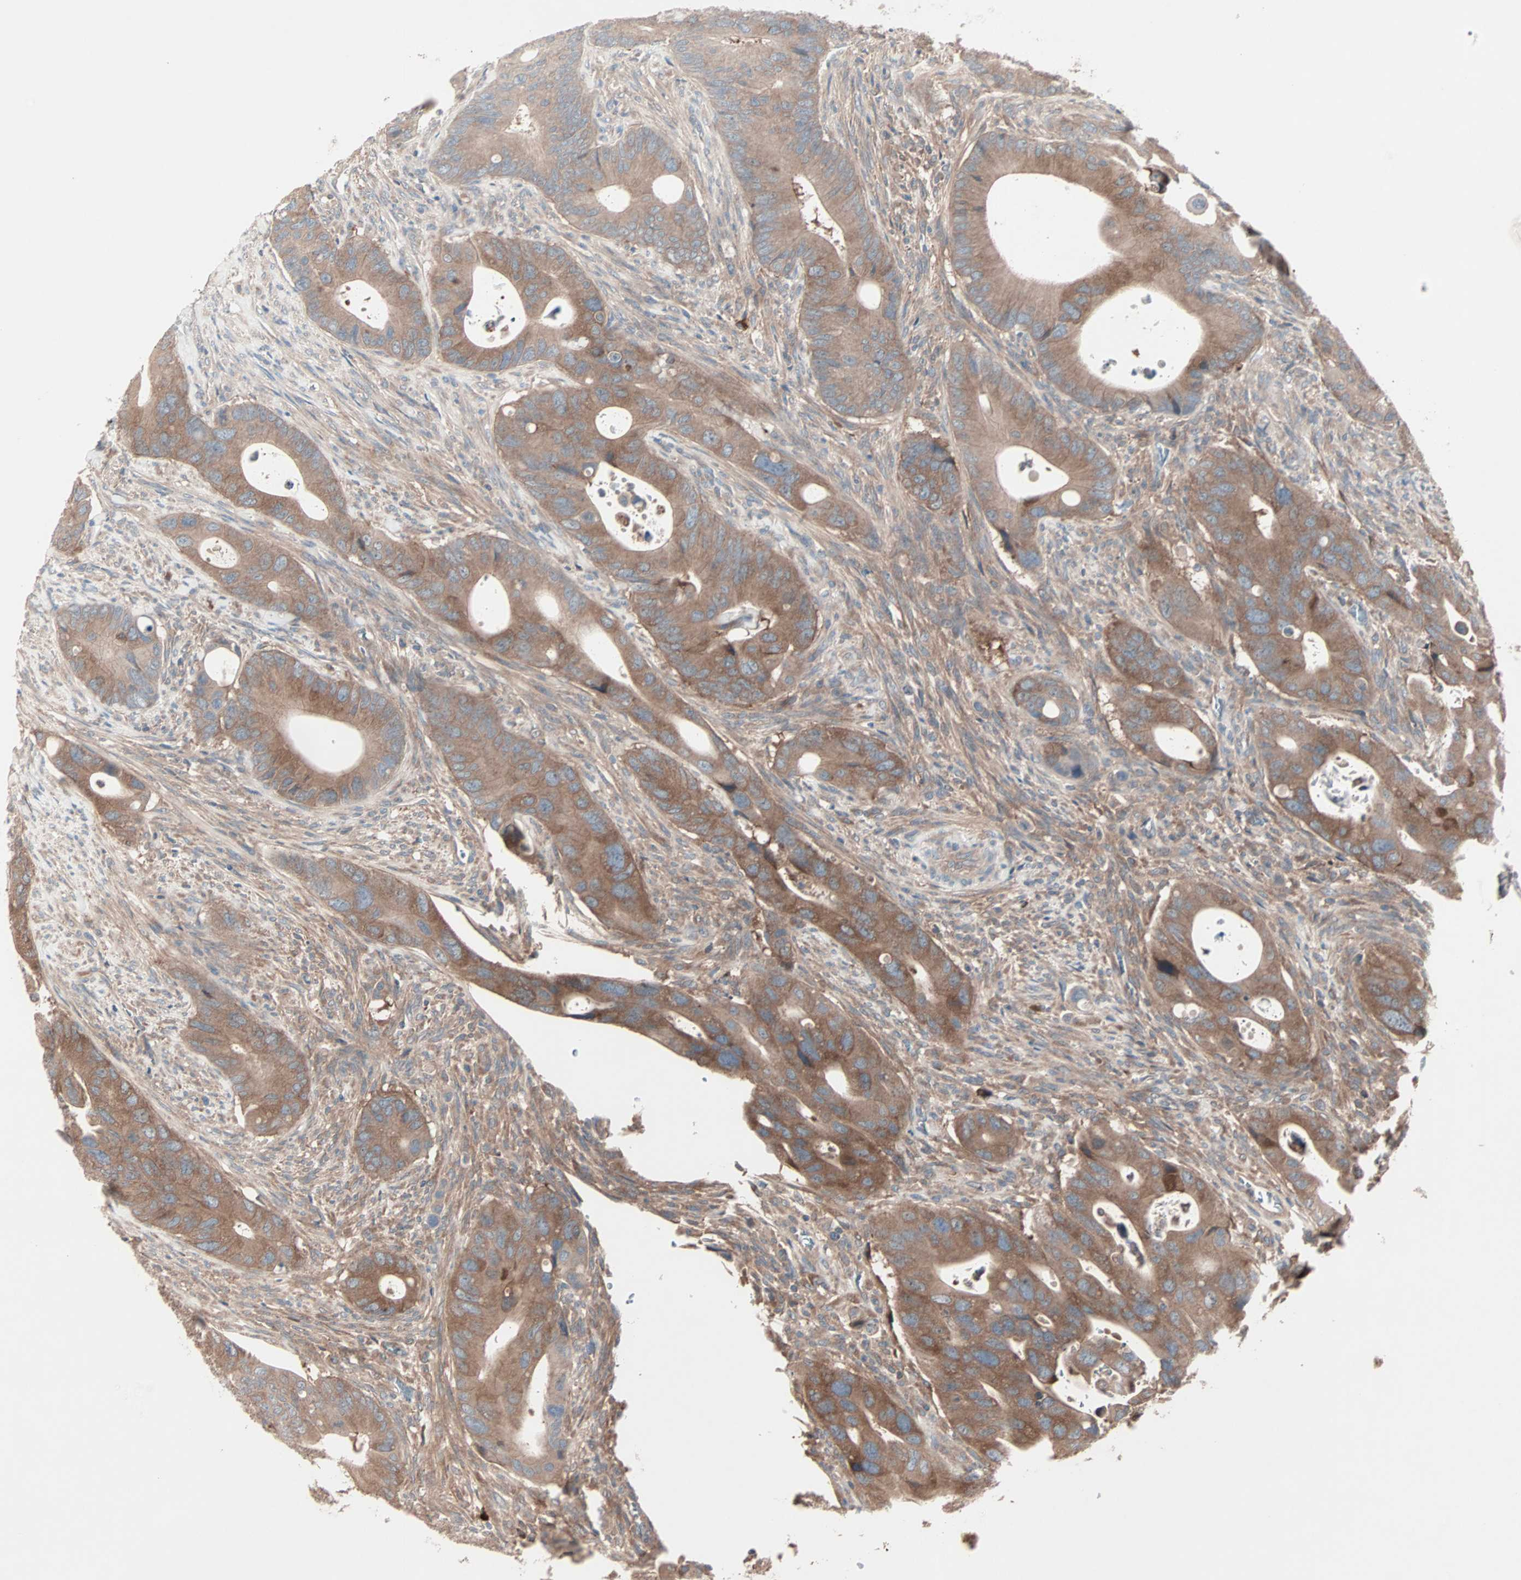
{"staining": {"intensity": "moderate", "quantity": ">75%", "location": "cytoplasmic/membranous"}, "tissue": "colorectal cancer", "cell_type": "Tumor cells", "image_type": "cancer", "snomed": [{"axis": "morphology", "description": "Adenocarcinoma, NOS"}, {"axis": "topography", "description": "Rectum"}], "caption": "Colorectal cancer (adenocarcinoma) stained with a protein marker reveals moderate staining in tumor cells.", "gene": "CAD", "patient": {"sex": "female", "age": 57}}